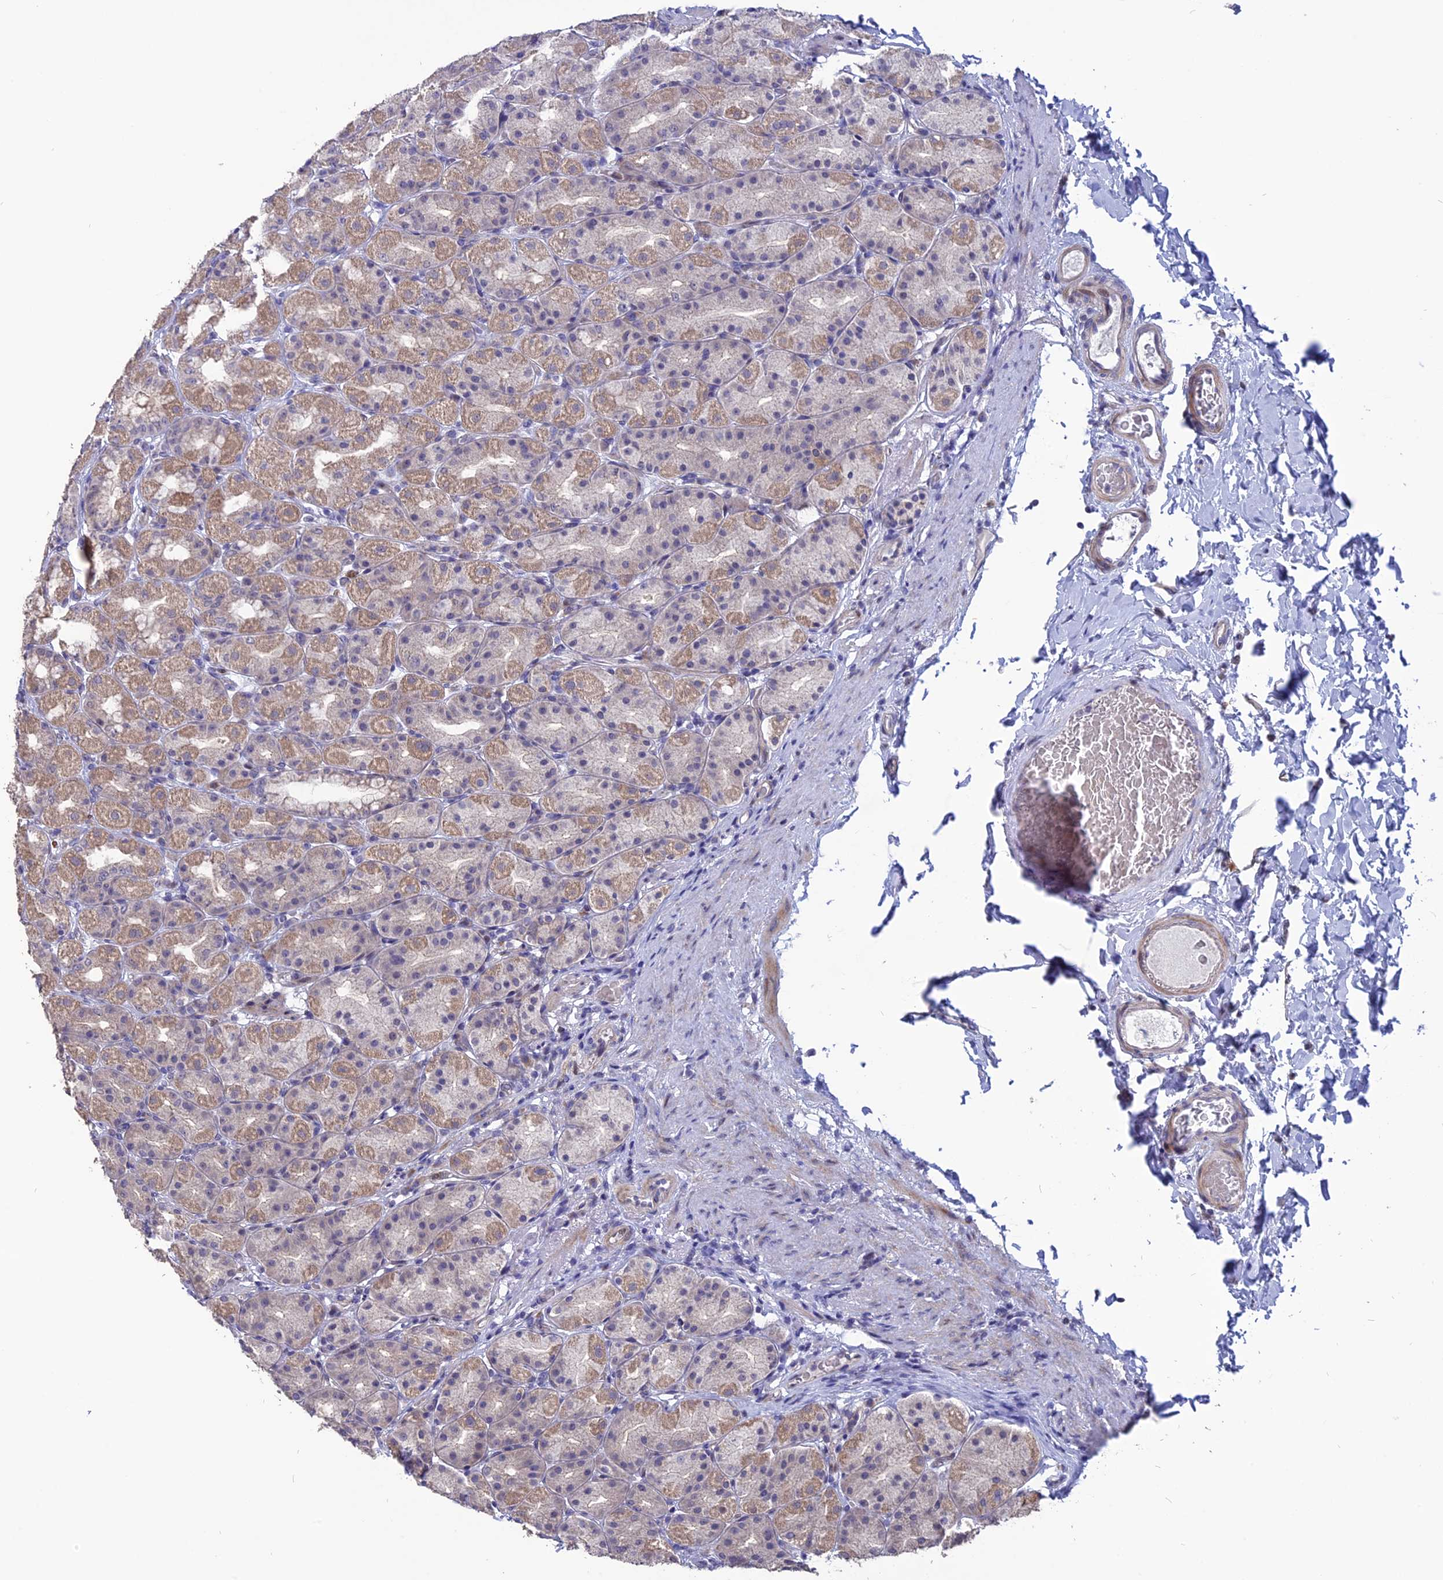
{"staining": {"intensity": "moderate", "quantity": "<25%", "location": "cytoplasmic/membranous,nuclear"}, "tissue": "stomach", "cell_type": "Glandular cells", "image_type": "normal", "snomed": [{"axis": "morphology", "description": "Normal tissue, NOS"}, {"axis": "topography", "description": "Stomach, upper"}], "caption": "Protein analysis of benign stomach exhibits moderate cytoplasmic/membranous,nuclear positivity in approximately <25% of glandular cells. The staining was performed using DAB (3,3'-diaminobenzidine) to visualize the protein expression in brown, while the nuclei were stained in blue with hematoxylin (Magnification: 20x).", "gene": "TMEM263", "patient": {"sex": "male", "age": 68}}